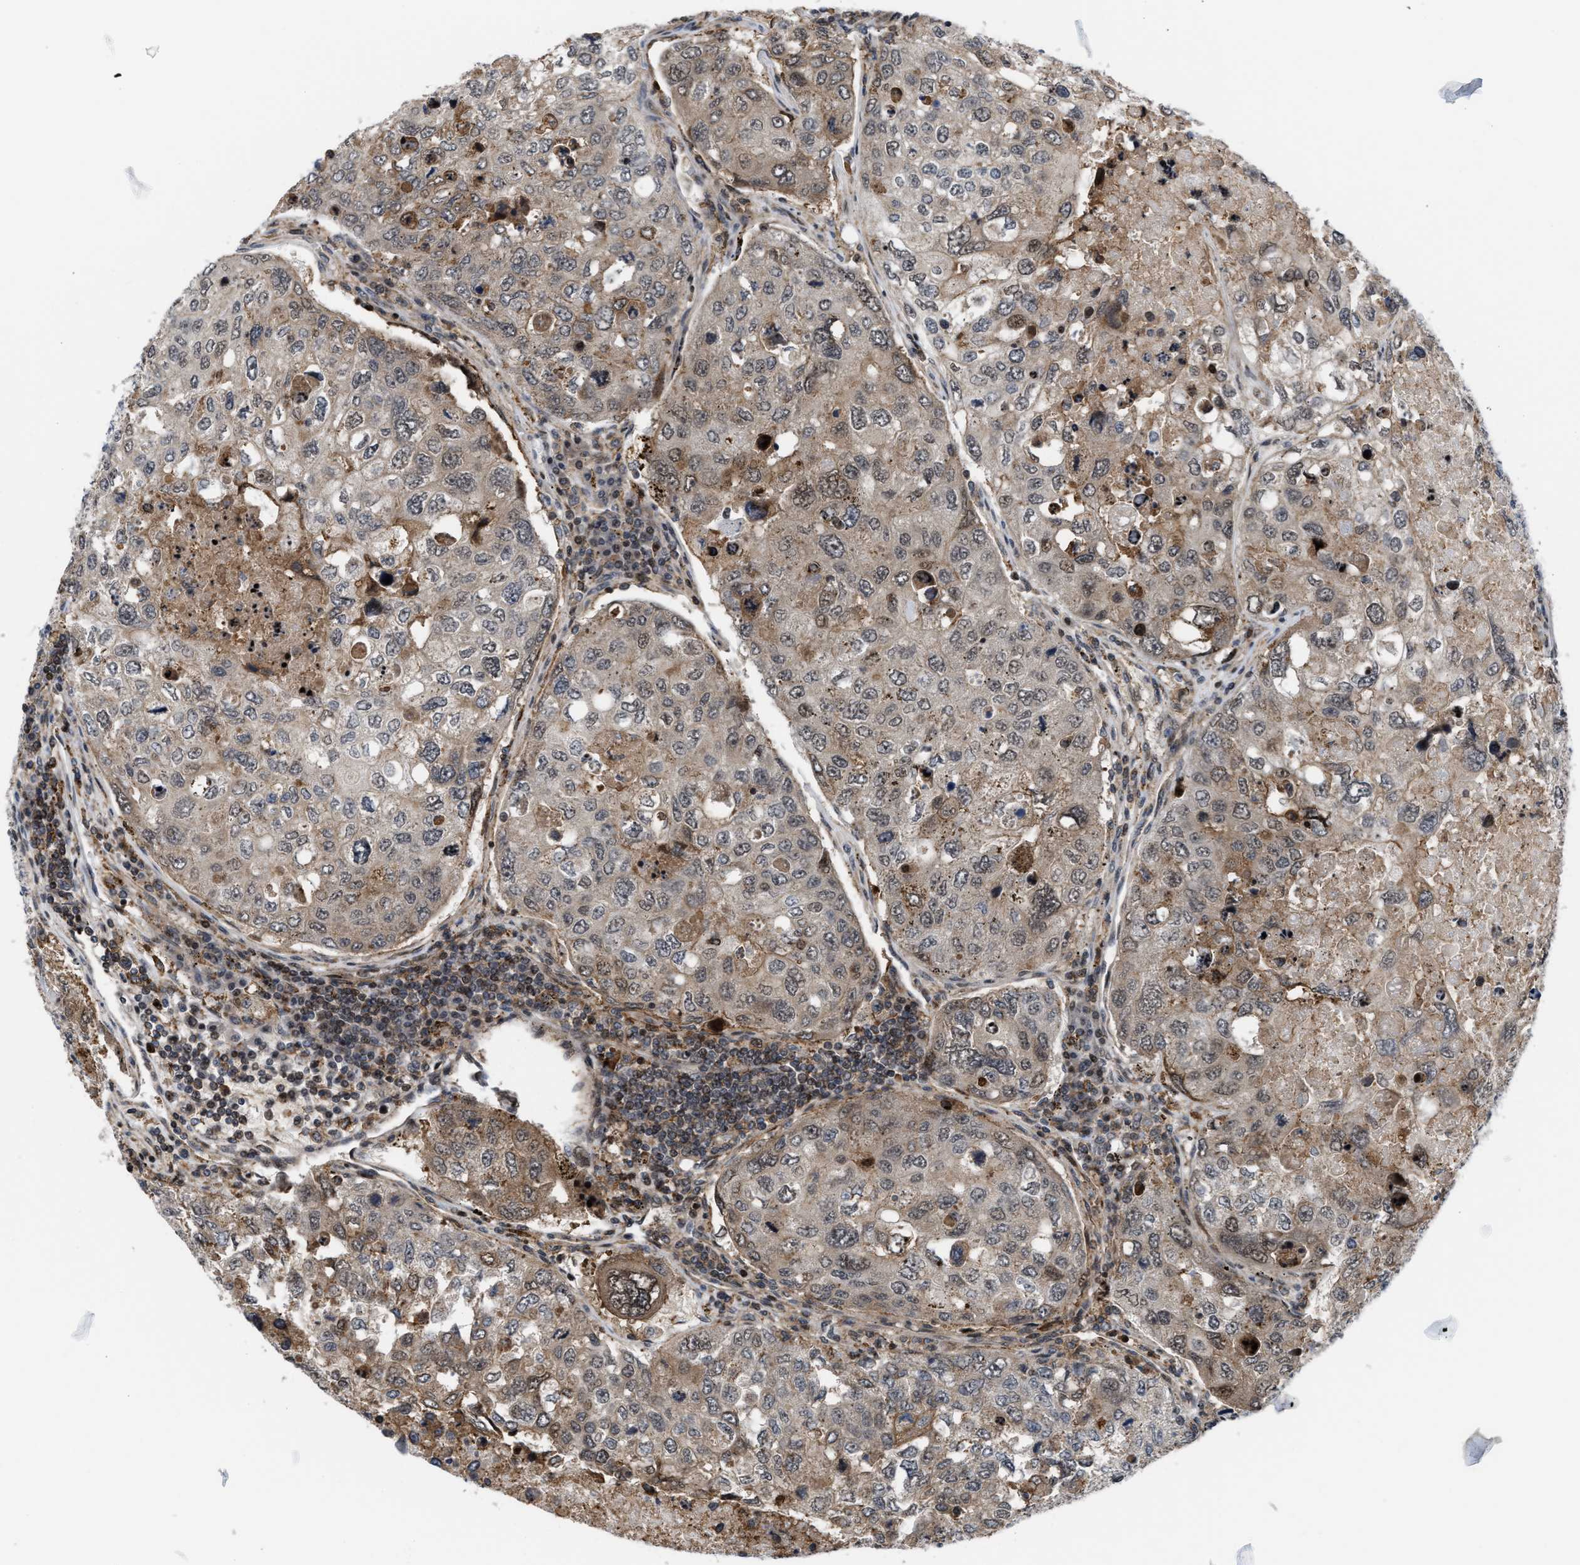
{"staining": {"intensity": "weak", "quantity": "25%-75%", "location": "cytoplasmic/membranous,nuclear"}, "tissue": "urothelial cancer", "cell_type": "Tumor cells", "image_type": "cancer", "snomed": [{"axis": "morphology", "description": "Urothelial carcinoma, High grade"}, {"axis": "topography", "description": "Lymph node"}, {"axis": "topography", "description": "Urinary bladder"}], "caption": "Weak cytoplasmic/membranous and nuclear staining for a protein is appreciated in about 25%-75% of tumor cells of urothelial cancer using IHC.", "gene": "STAU2", "patient": {"sex": "male", "age": 51}}